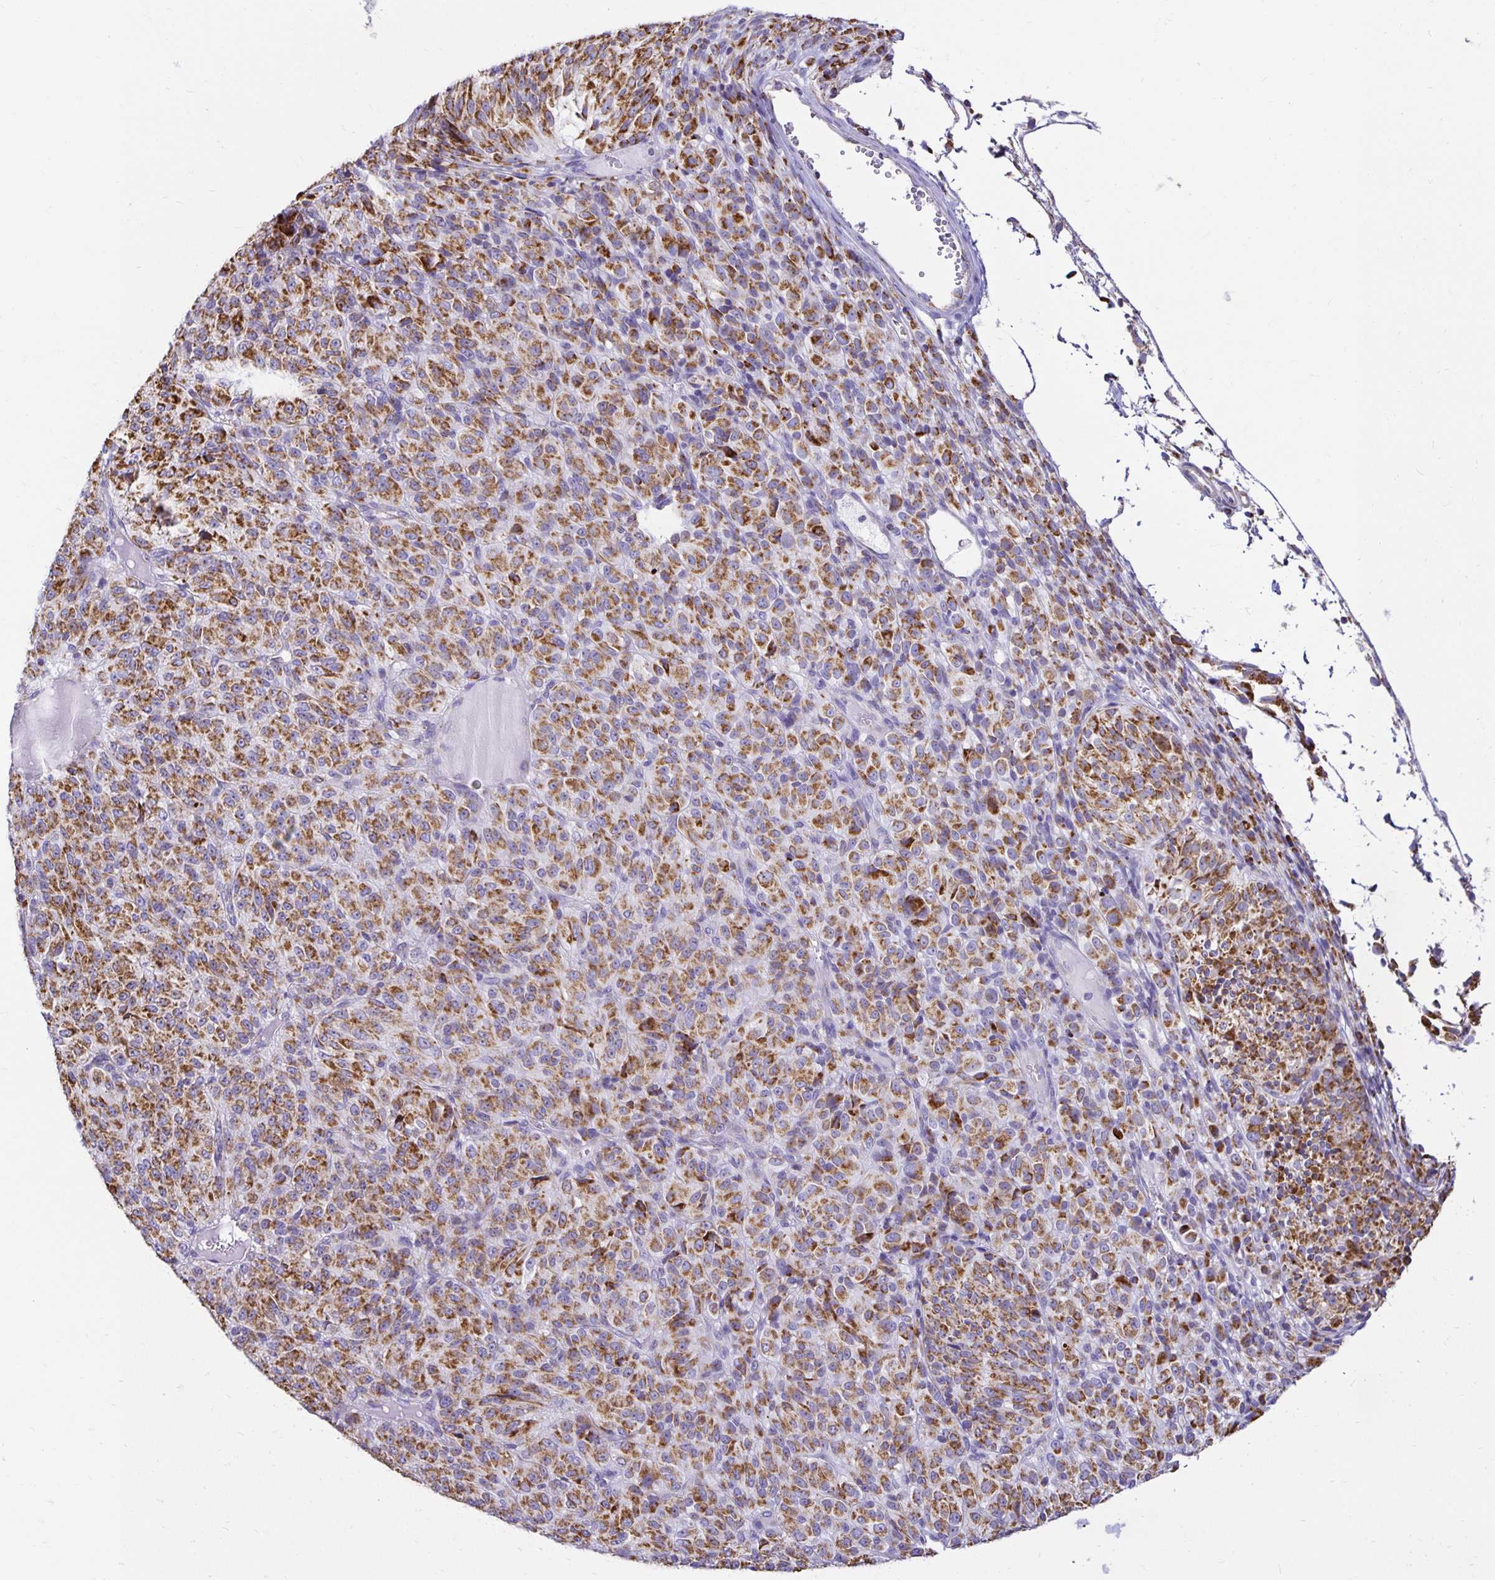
{"staining": {"intensity": "moderate", "quantity": ">75%", "location": "cytoplasmic/membranous"}, "tissue": "melanoma", "cell_type": "Tumor cells", "image_type": "cancer", "snomed": [{"axis": "morphology", "description": "Malignant melanoma, Metastatic site"}, {"axis": "topography", "description": "Brain"}], "caption": "The immunohistochemical stain highlights moderate cytoplasmic/membranous positivity in tumor cells of melanoma tissue.", "gene": "PLAAT2", "patient": {"sex": "female", "age": 56}}